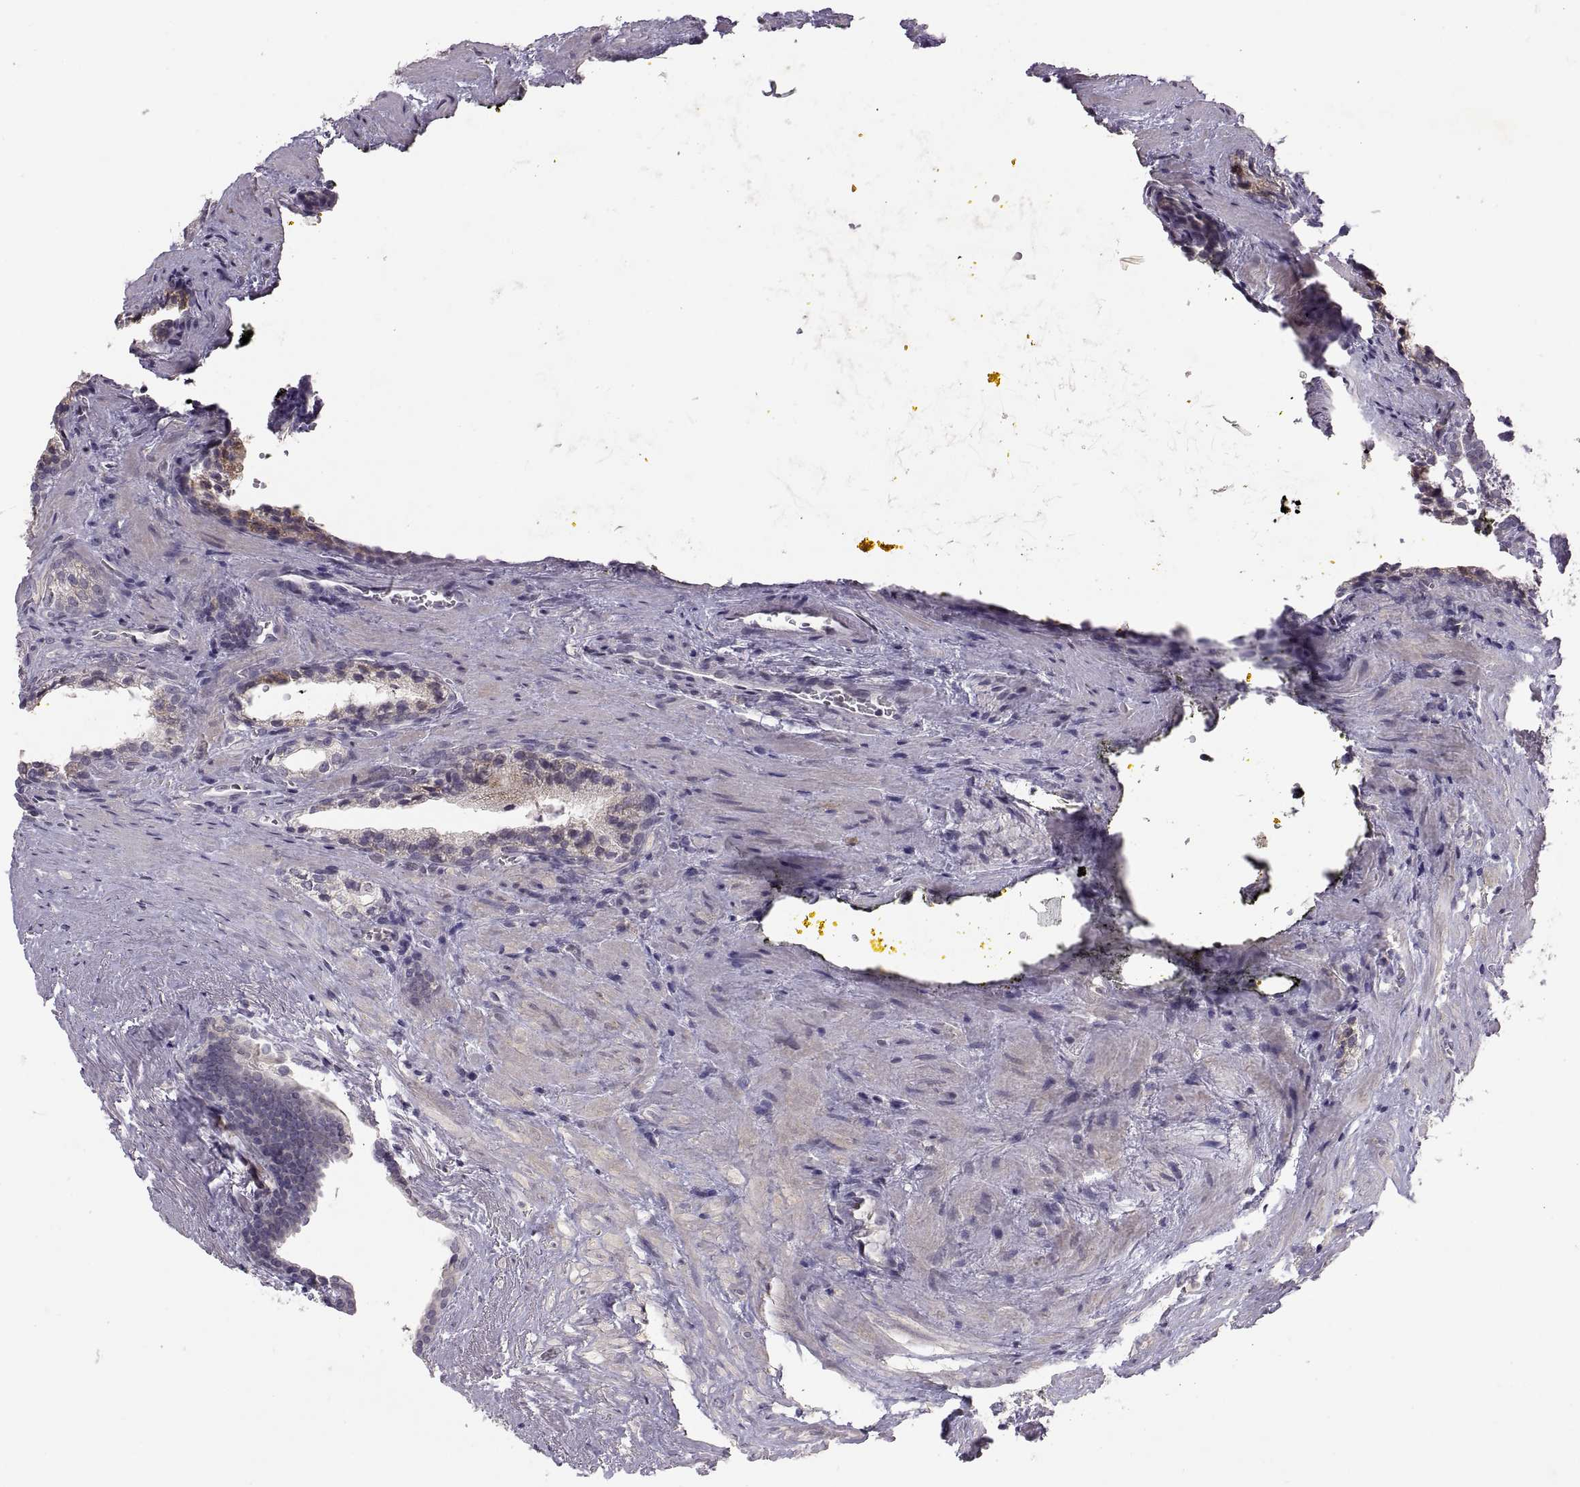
{"staining": {"intensity": "negative", "quantity": "none", "location": "none"}, "tissue": "prostate cancer", "cell_type": "Tumor cells", "image_type": "cancer", "snomed": [{"axis": "morphology", "description": "Adenocarcinoma, NOS"}, {"axis": "topography", "description": "Prostate and seminal vesicle, NOS"}], "caption": "Prostate cancer stained for a protein using immunohistochemistry (IHC) demonstrates no staining tumor cells.", "gene": "HMGCR", "patient": {"sex": "male", "age": 63}}